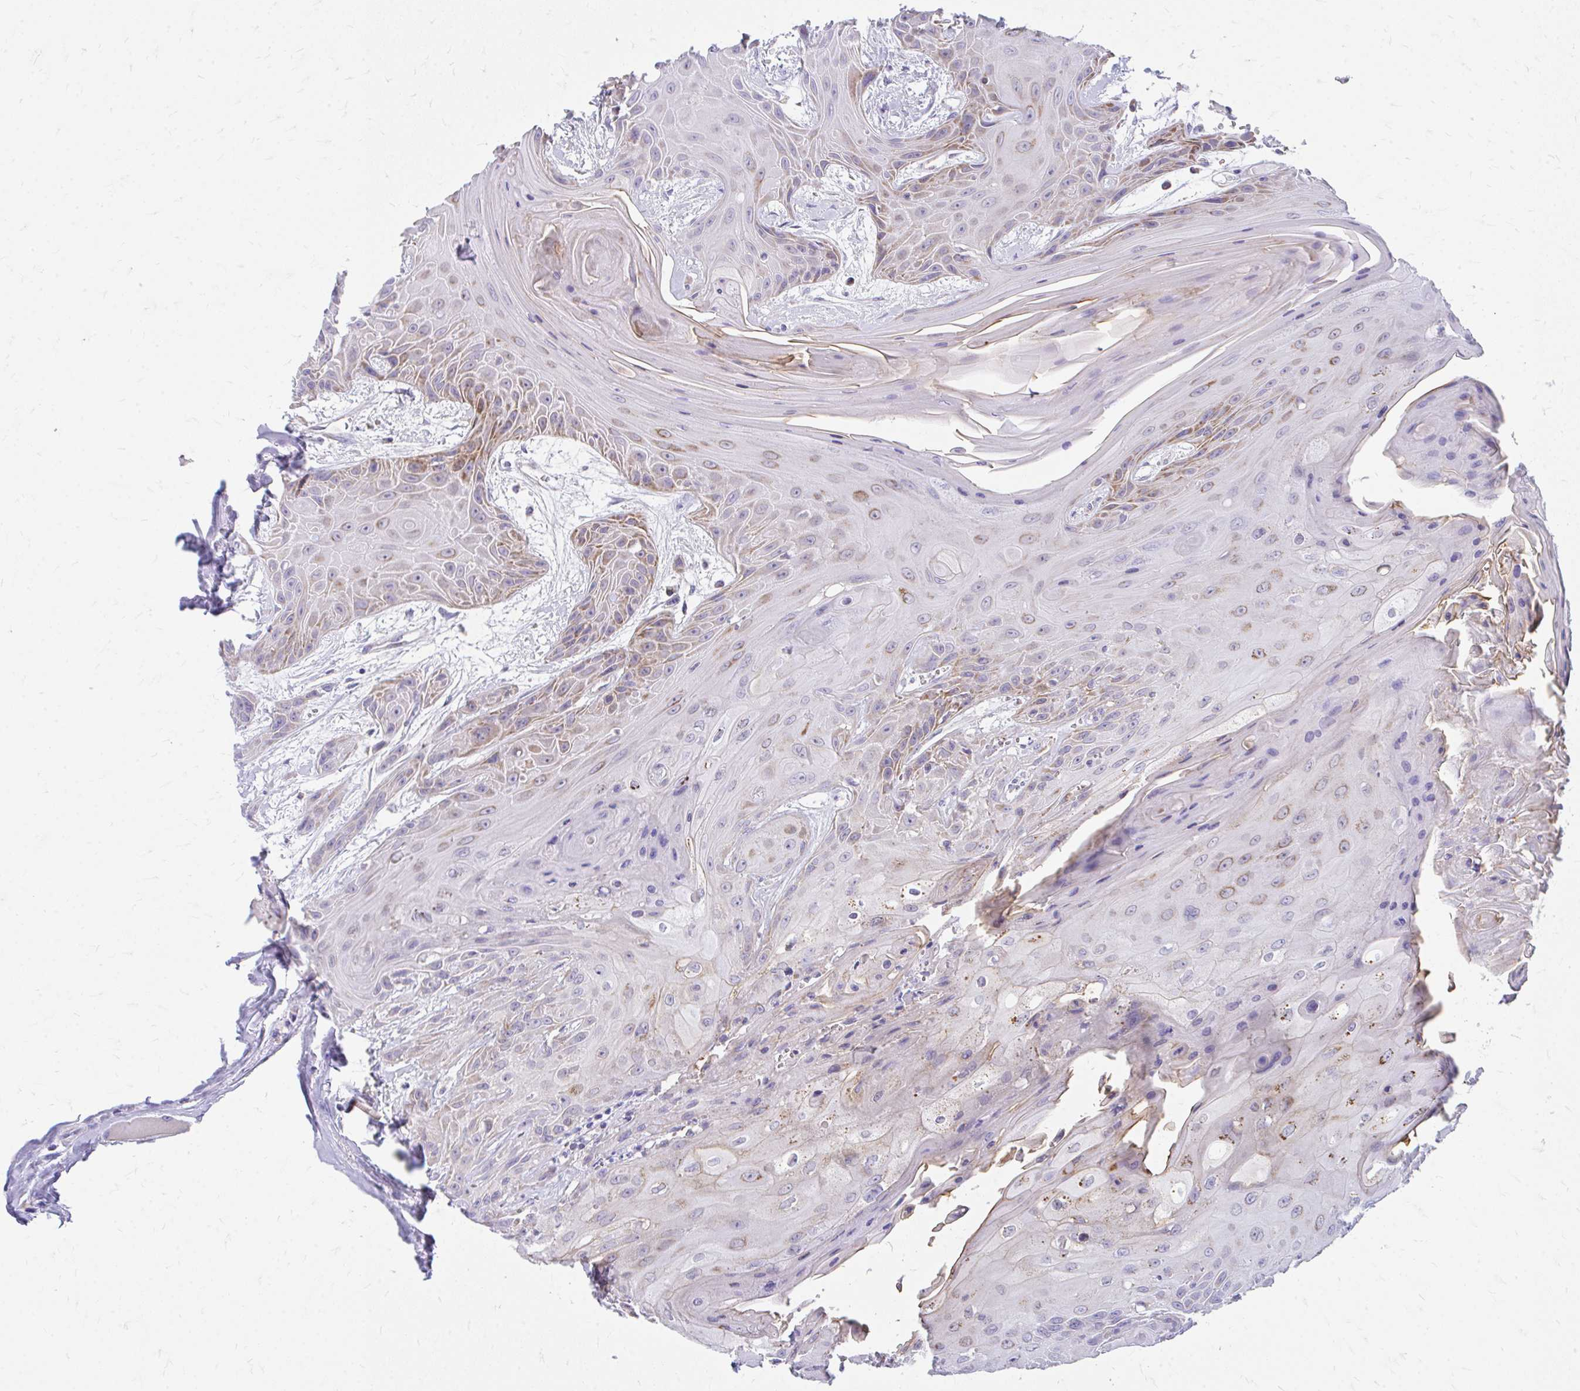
{"staining": {"intensity": "moderate", "quantity": "25%-75%", "location": "cytoplasmic/membranous"}, "tissue": "head and neck cancer", "cell_type": "Tumor cells", "image_type": "cancer", "snomed": [{"axis": "morphology", "description": "Squamous cell carcinoma, NOS"}, {"axis": "topography", "description": "Head-Neck"}], "caption": "An IHC photomicrograph of neoplastic tissue is shown. Protein staining in brown shows moderate cytoplasmic/membranous positivity in head and neck squamous cell carcinoma within tumor cells.", "gene": "MRPL19", "patient": {"sex": "female", "age": 73}}